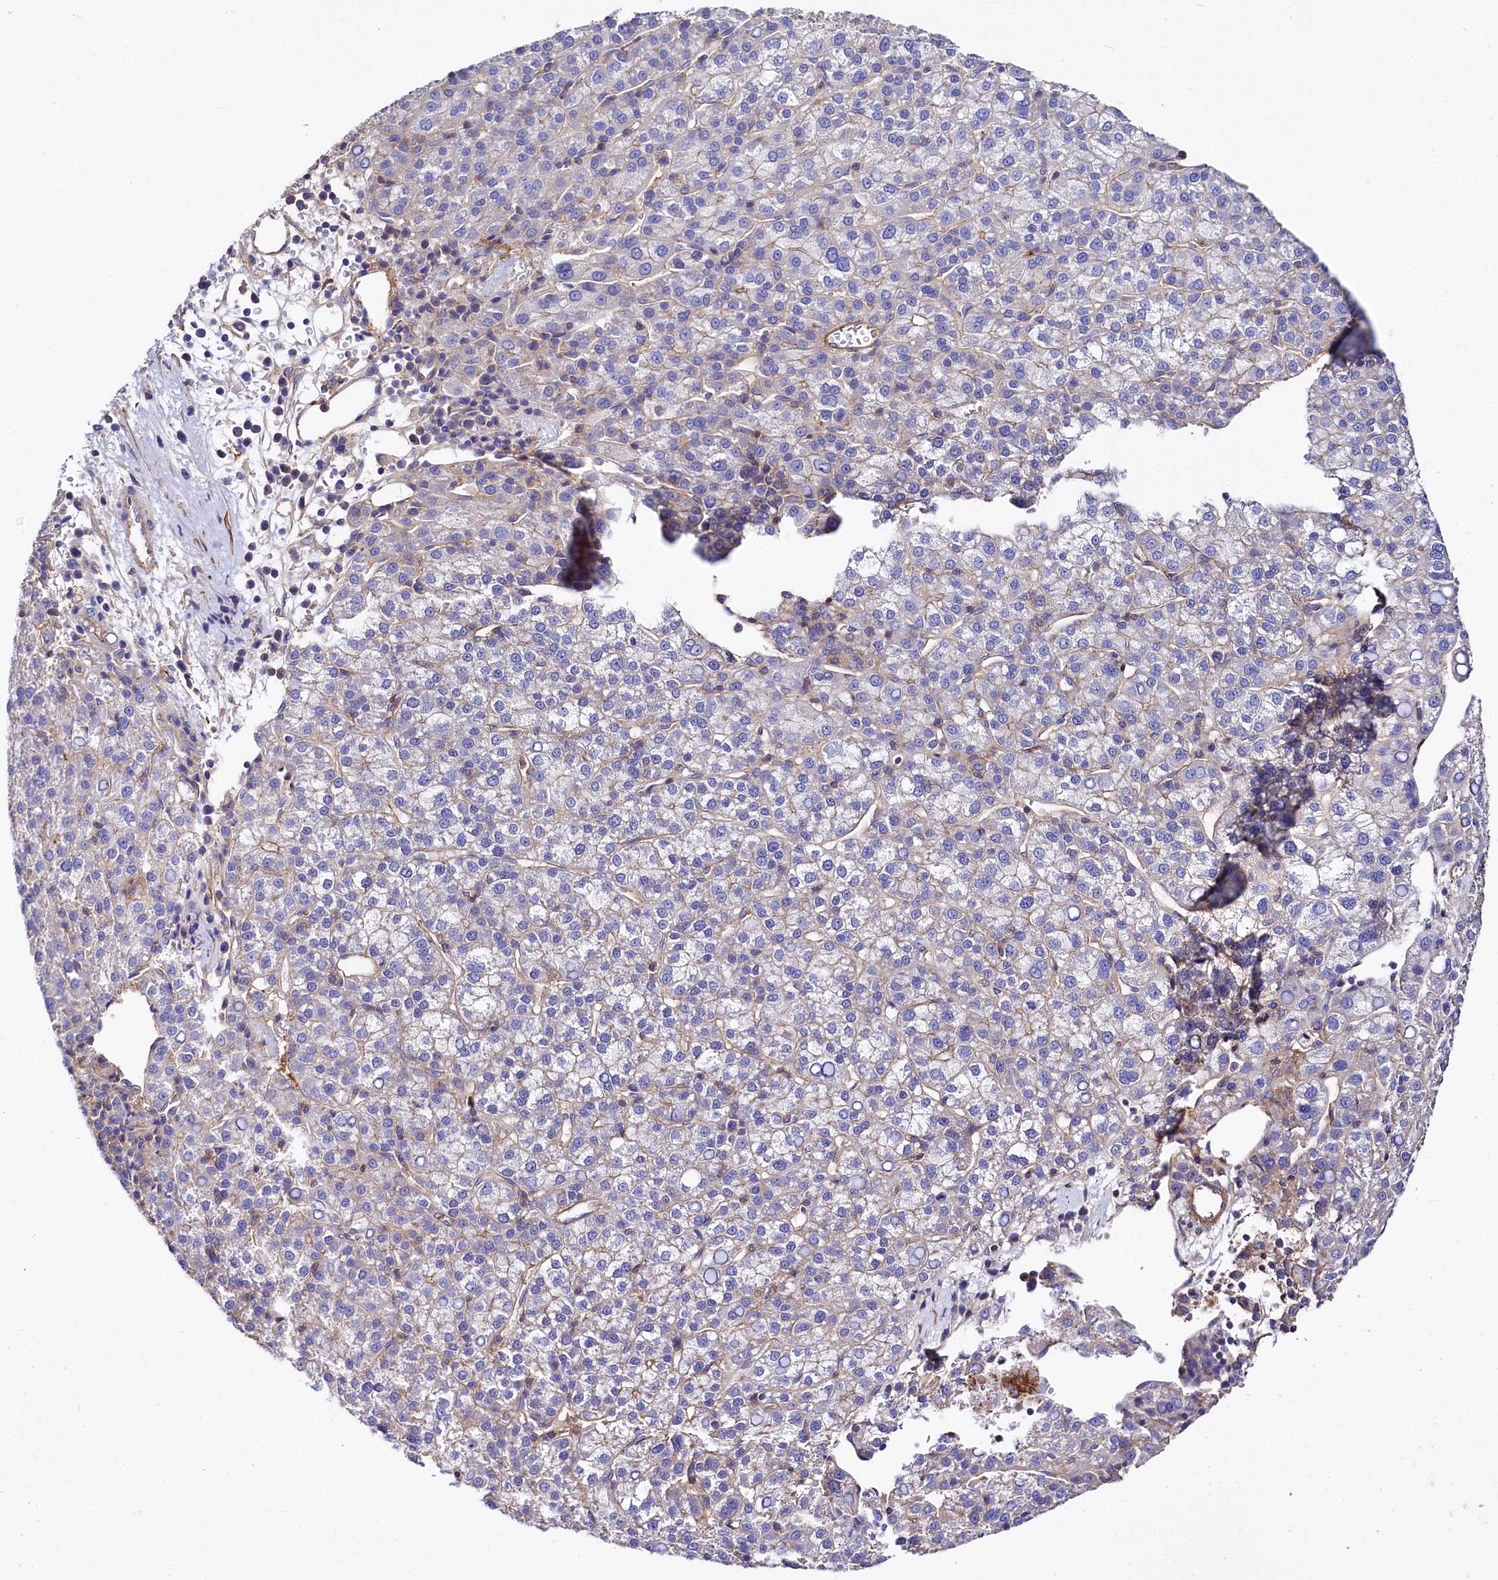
{"staining": {"intensity": "weak", "quantity": "<25%", "location": "cytoplasmic/membranous"}, "tissue": "liver cancer", "cell_type": "Tumor cells", "image_type": "cancer", "snomed": [{"axis": "morphology", "description": "Carcinoma, Hepatocellular, NOS"}, {"axis": "topography", "description": "Liver"}], "caption": "Liver cancer was stained to show a protein in brown. There is no significant staining in tumor cells. Nuclei are stained in blue.", "gene": "FCHSD2", "patient": {"sex": "female", "age": 58}}